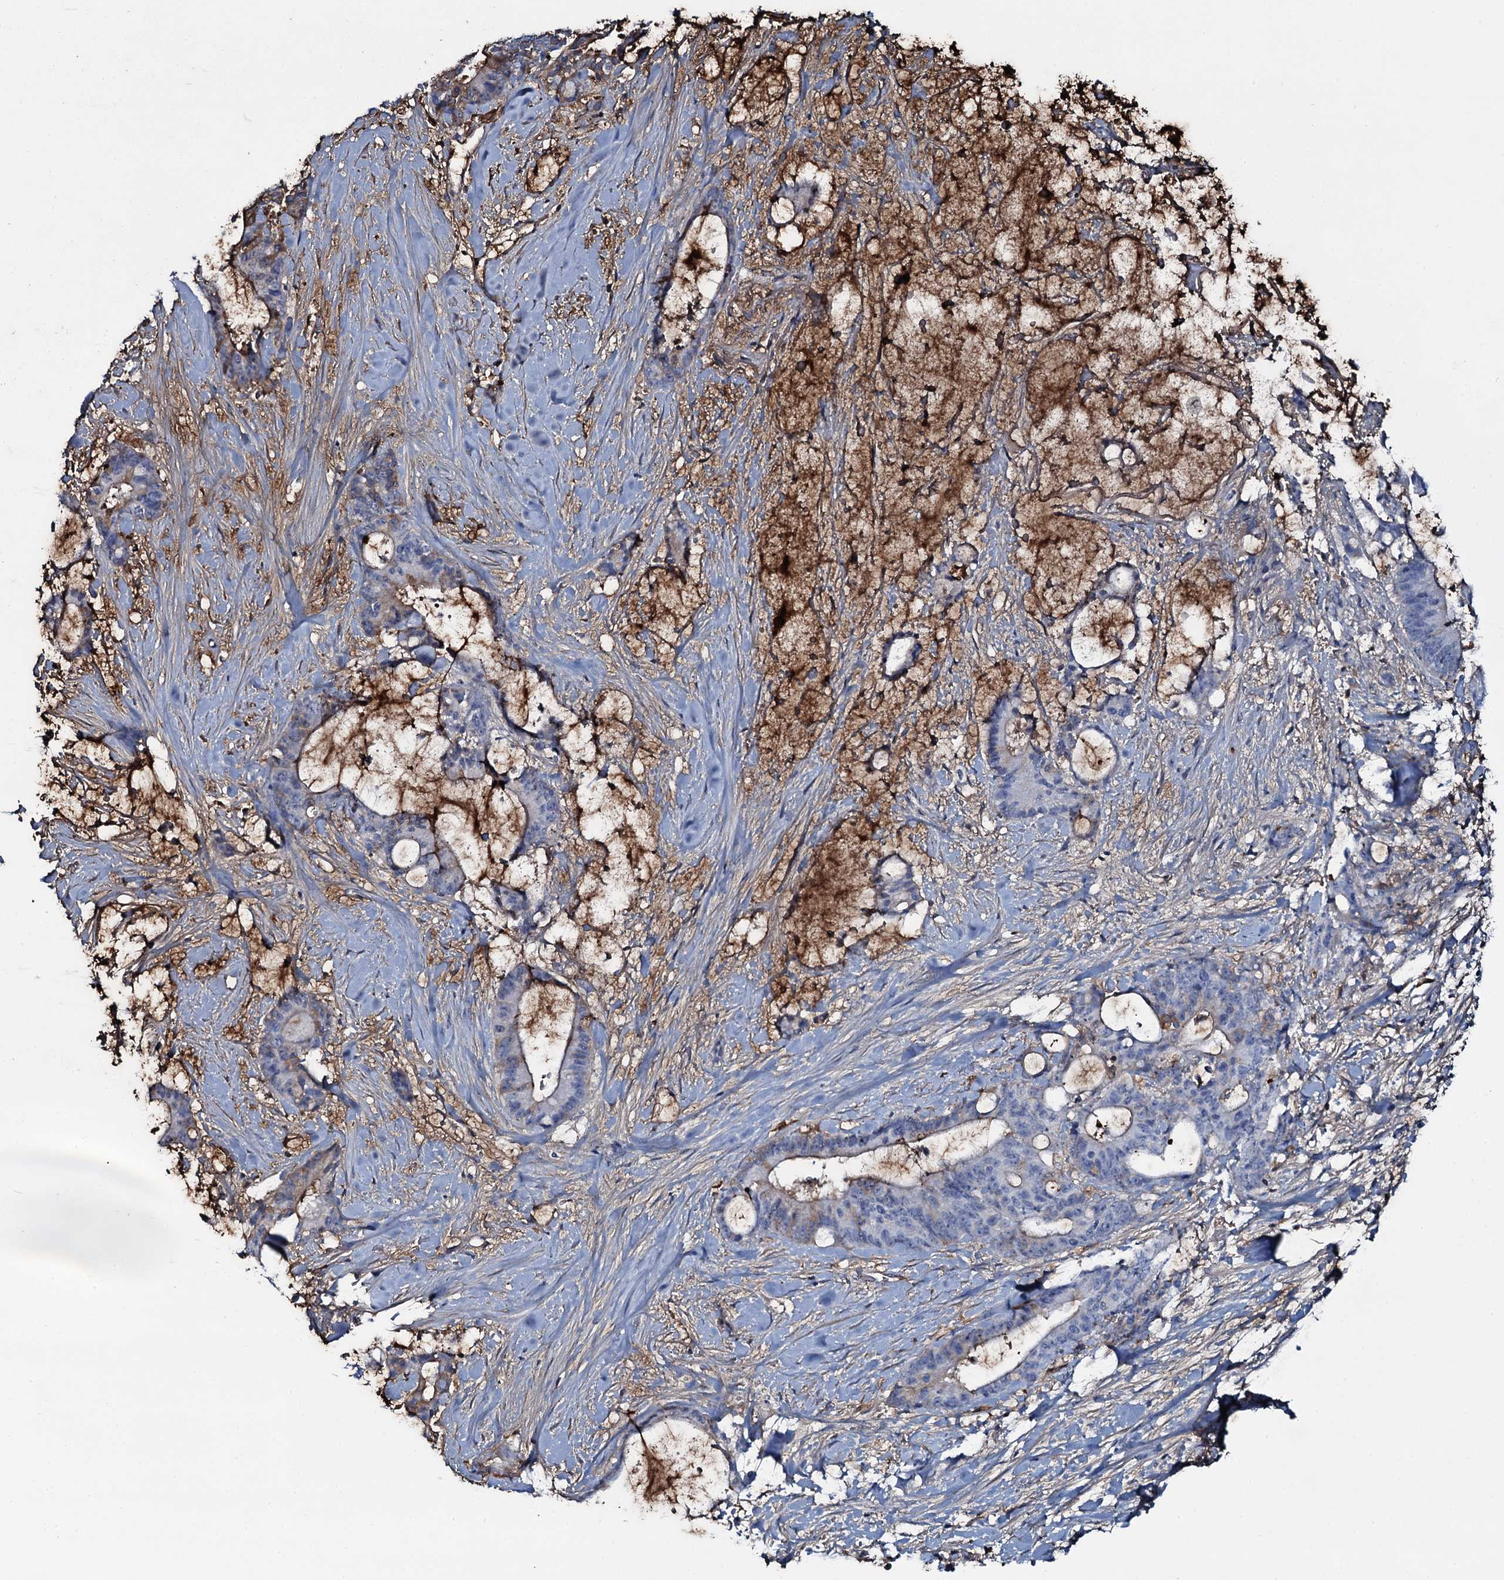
{"staining": {"intensity": "negative", "quantity": "none", "location": "none"}, "tissue": "liver cancer", "cell_type": "Tumor cells", "image_type": "cancer", "snomed": [{"axis": "morphology", "description": "Normal tissue, NOS"}, {"axis": "morphology", "description": "Cholangiocarcinoma"}, {"axis": "topography", "description": "Liver"}, {"axis": "topography", "description": "Peripheral nerve tissue"}], "caption": "Immunohistochemistry (IHC) of liver cholangiocarcinoma demonstrates no staining in tumor cells.", "gene": "EDN1", "patient": {"sex": "female", "age": 73}}